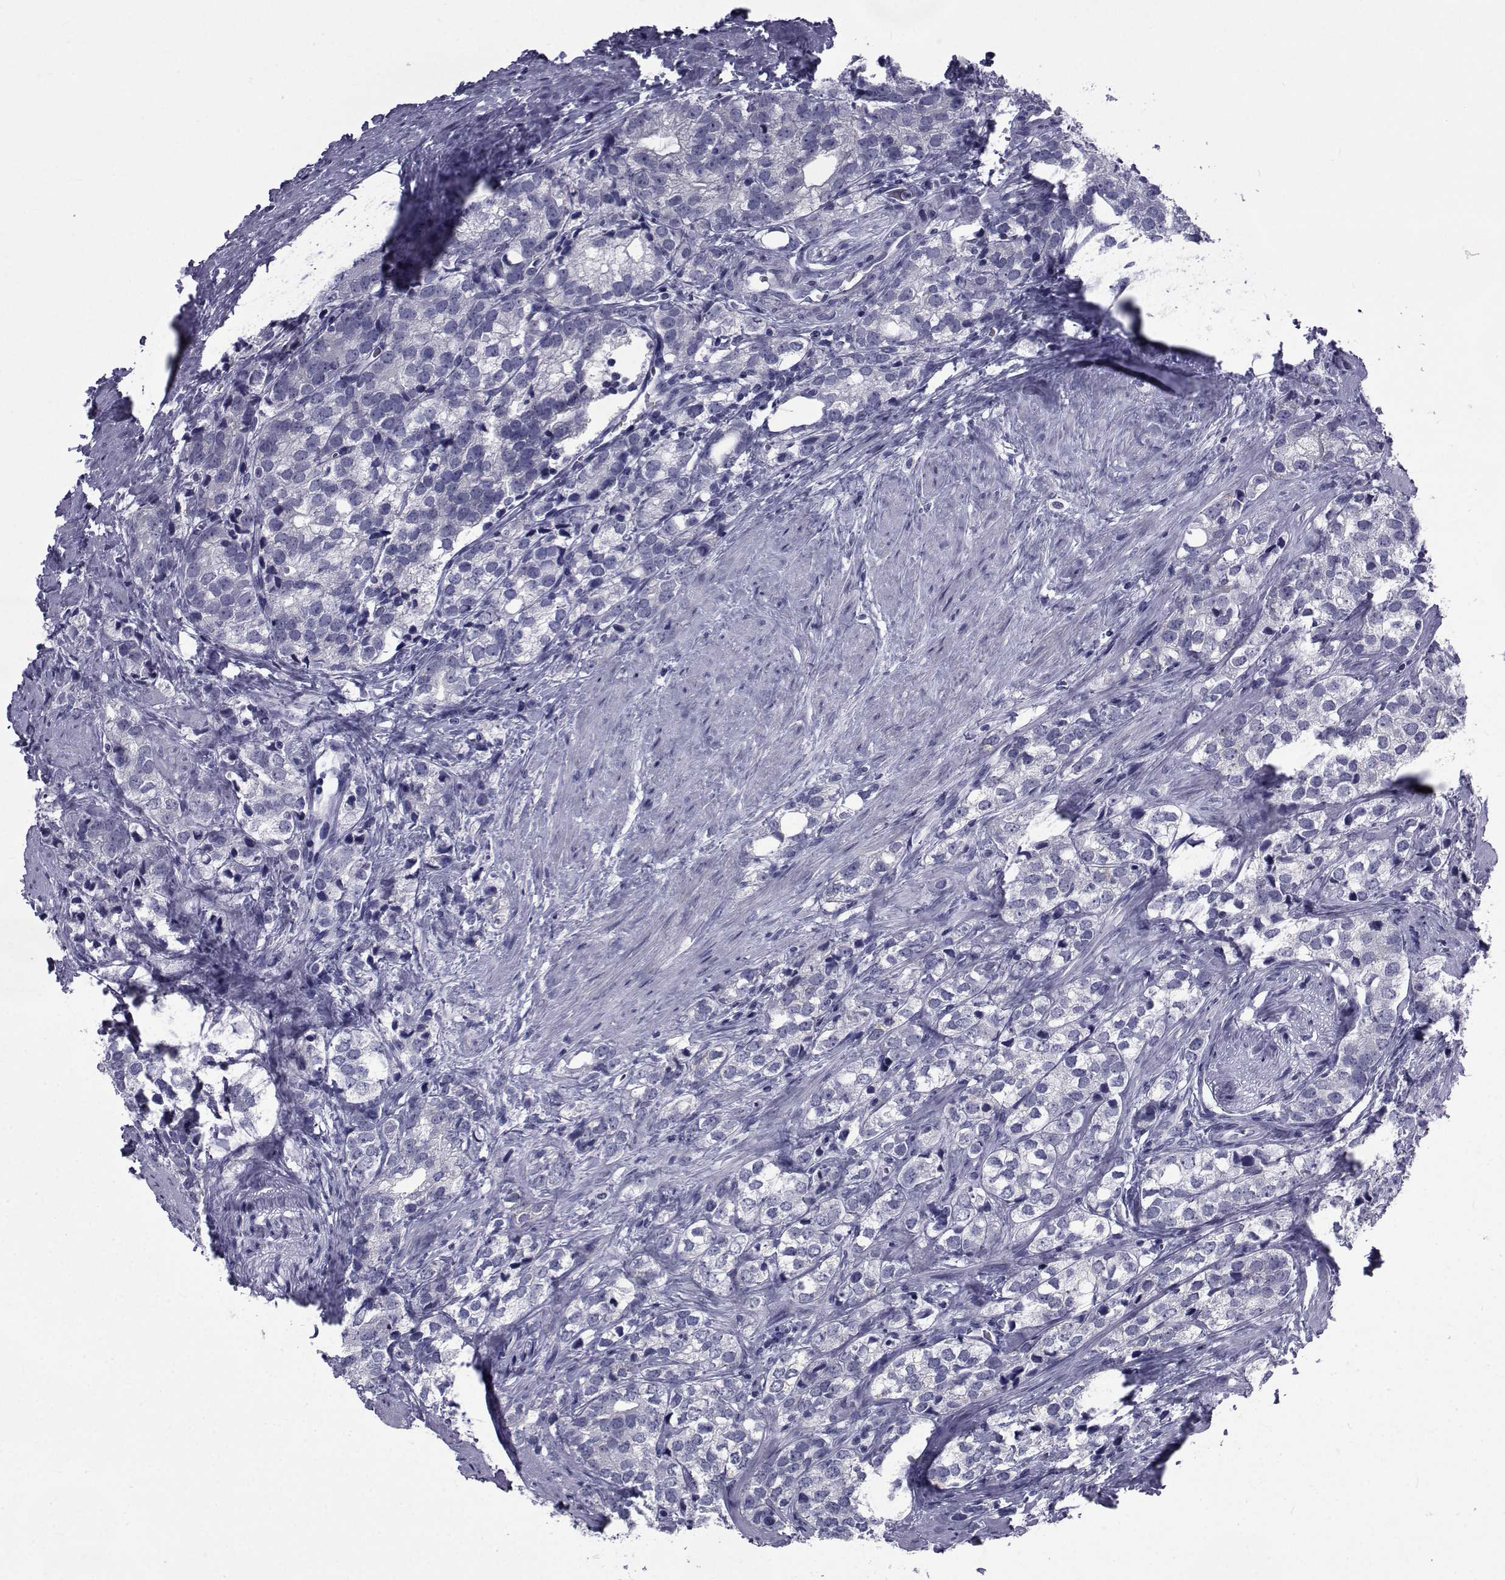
{"staining": {"intensity": "negative", "quantity": "none", "location": "none"}, "tissue": "prostate cancer", "cell_type": "Tumor cells", "image_type": "cancer", "snomed": [{"axis": "morphology", "description": "Adenocarcinoma, NOS"}, {"axis": "topography", "description": "Prostate and seminal vesicle, NOS"}], "caption": "Prostate cancer stained for a protein using IHC exhibits no staining tumor cells.", "gene": "PDE6H", "patient": {"sex": "male", "age": 63}}